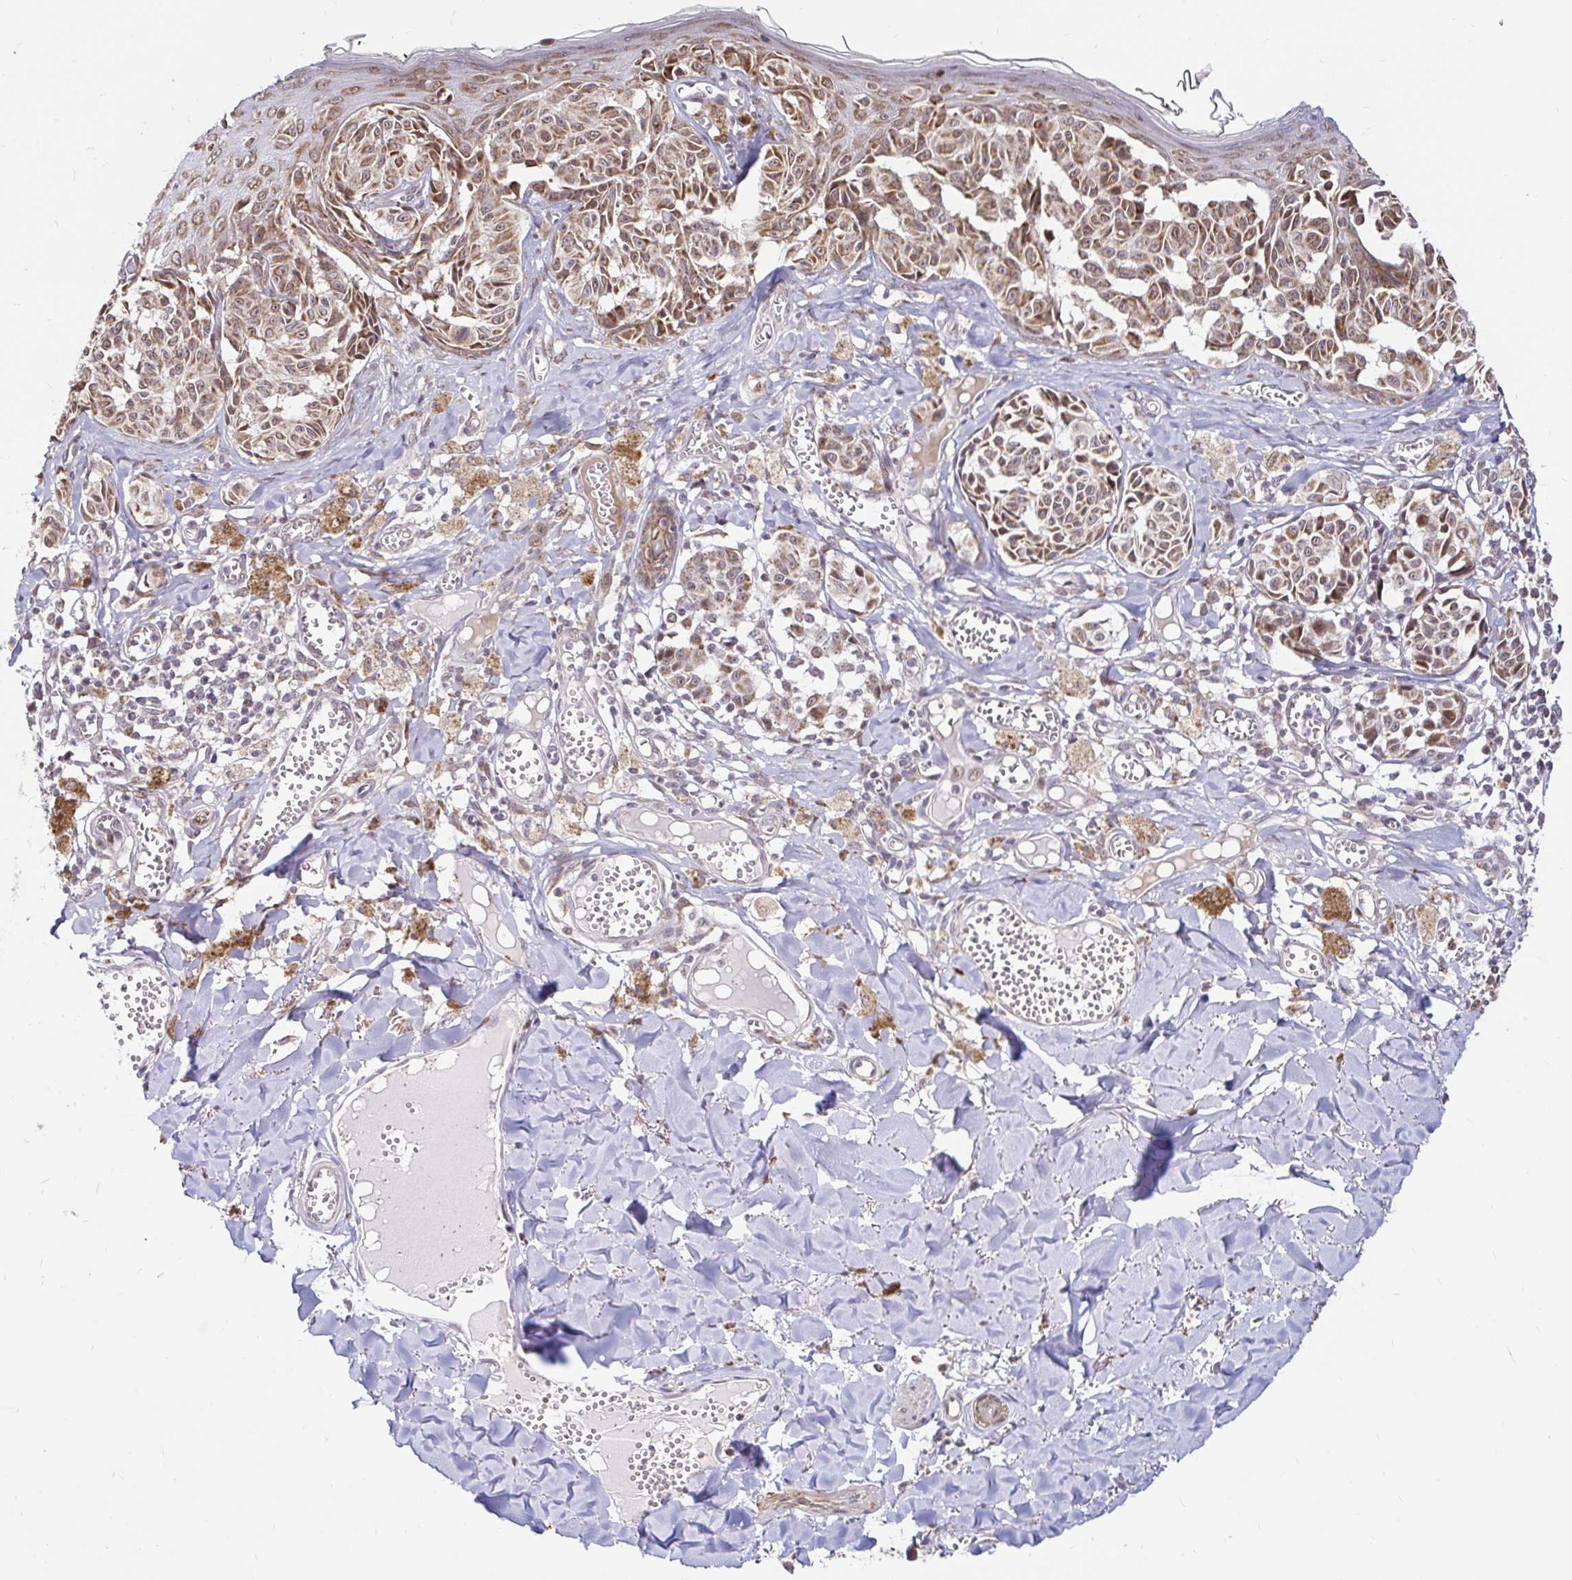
{"staining": {"intensity": "moderate", "quantity": ">75%", "location": "cytoplasmic/membranous"}, "tissue": "melanoma", "cell_type": "Tumor cells", "image_type": "cancer", "snomed": [{"axis": "morphology", "description": "Malignant melanoma, NOS"}, {"axis": "topography", "description": "Skin"}], "caption": "Immunohistochemistry (IHC) of human melanoma shows medium levels of moderate cytoplasmic/membranous staining in about >75% of tumor cells. (DAB (3,3'-diaminobenzidine) IHC with brightfield microscopy, high magnification).", "gene": "TIMM50", "patient": {"sex": "female", "age": 43}}